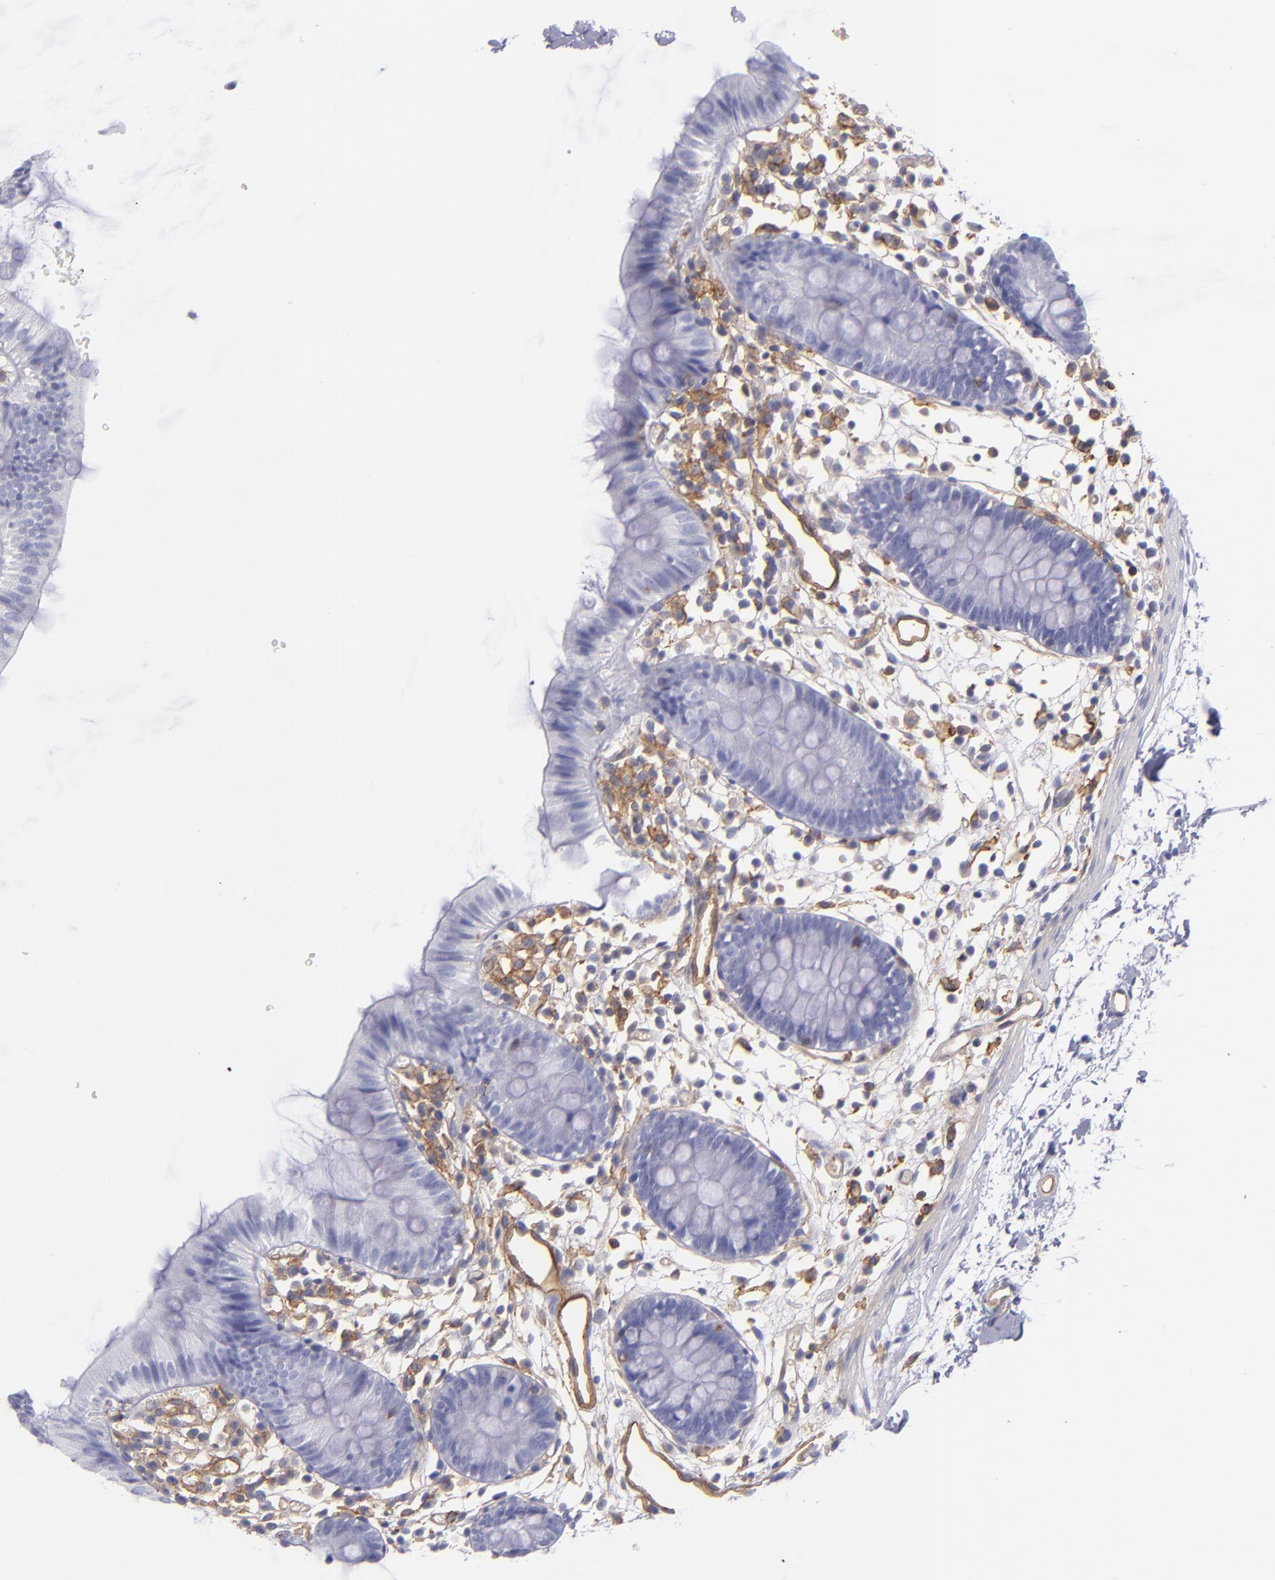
{"staining": {"intensity": "moderate", "quantity": ">75%", "location": "cytoplasmic/membranous"}, "tissue": "colon", "cell_type": "Endothelial cells", "image_type": "normal", "snomed": [{"axis": "morphology", "description": "Normal tissue, NOS"}, {"axis": "topography", "description": "Colon"}], "caption": "Protein staining of normal colon reveals moderate cytoplasmic/membranous staining in about >75% of endothelial cells. (IHC, brightfield microscopy, high magnification).", "gene": "ENTPD1", "patient": {"sex": "male", "age": 14}}